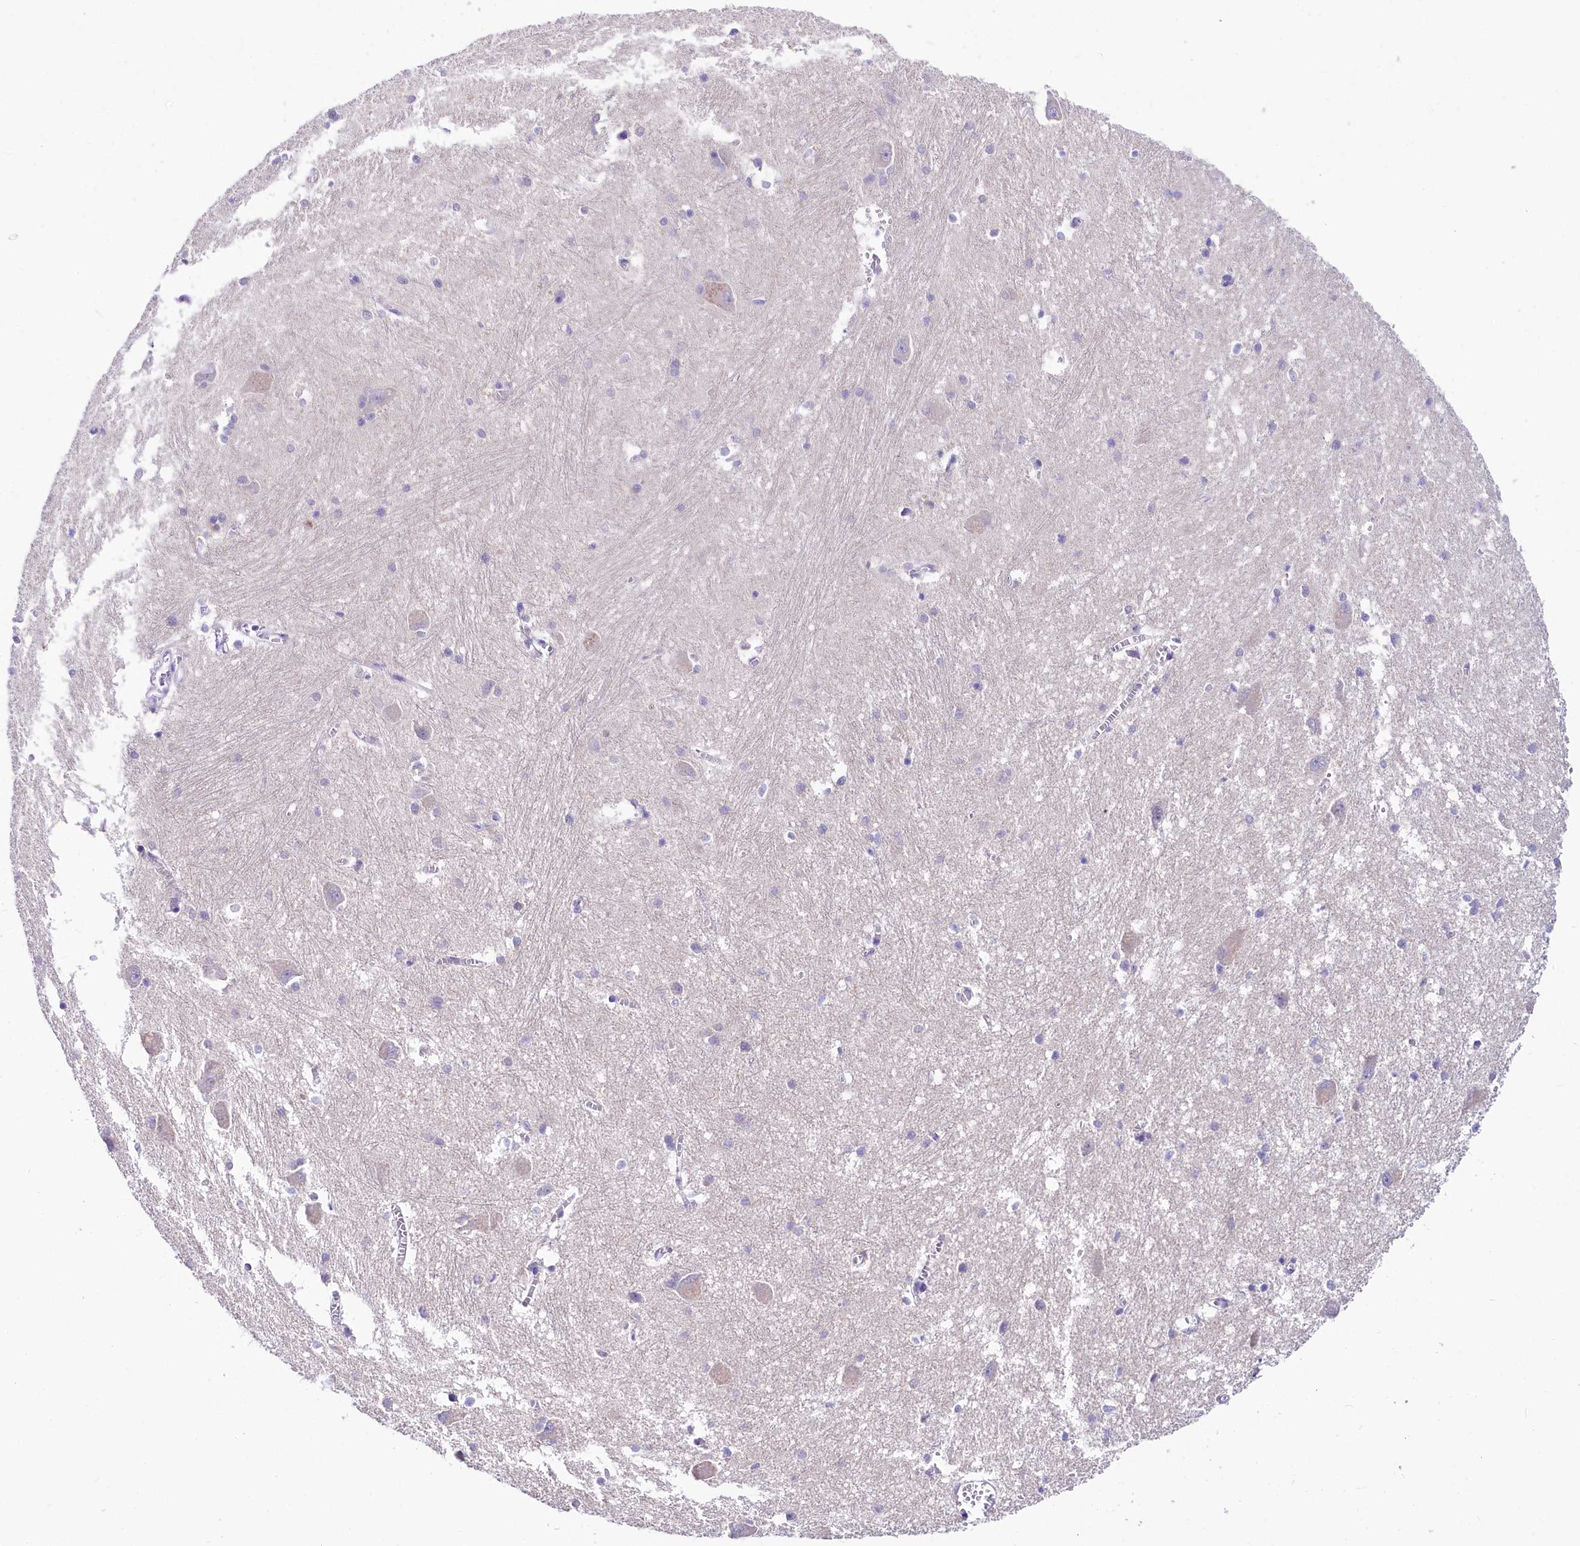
{"staining": {"intensity": "negative", "quantity": "none", "location": "none"}, "tissue": "caudate", "cell_type": "Glial cells", "image_type": "normal", "snomed": [{"axis": "morphology", "description": "Normal tissue, NOS"}, {"axis": "topography", "description": "Lateral ventricle wall"}], "caption": "IHC of benign human caudate demonstrates no staining in glial cells.", "gene": "ABHD5", "patient": {"sex": "male", "age": 37}}